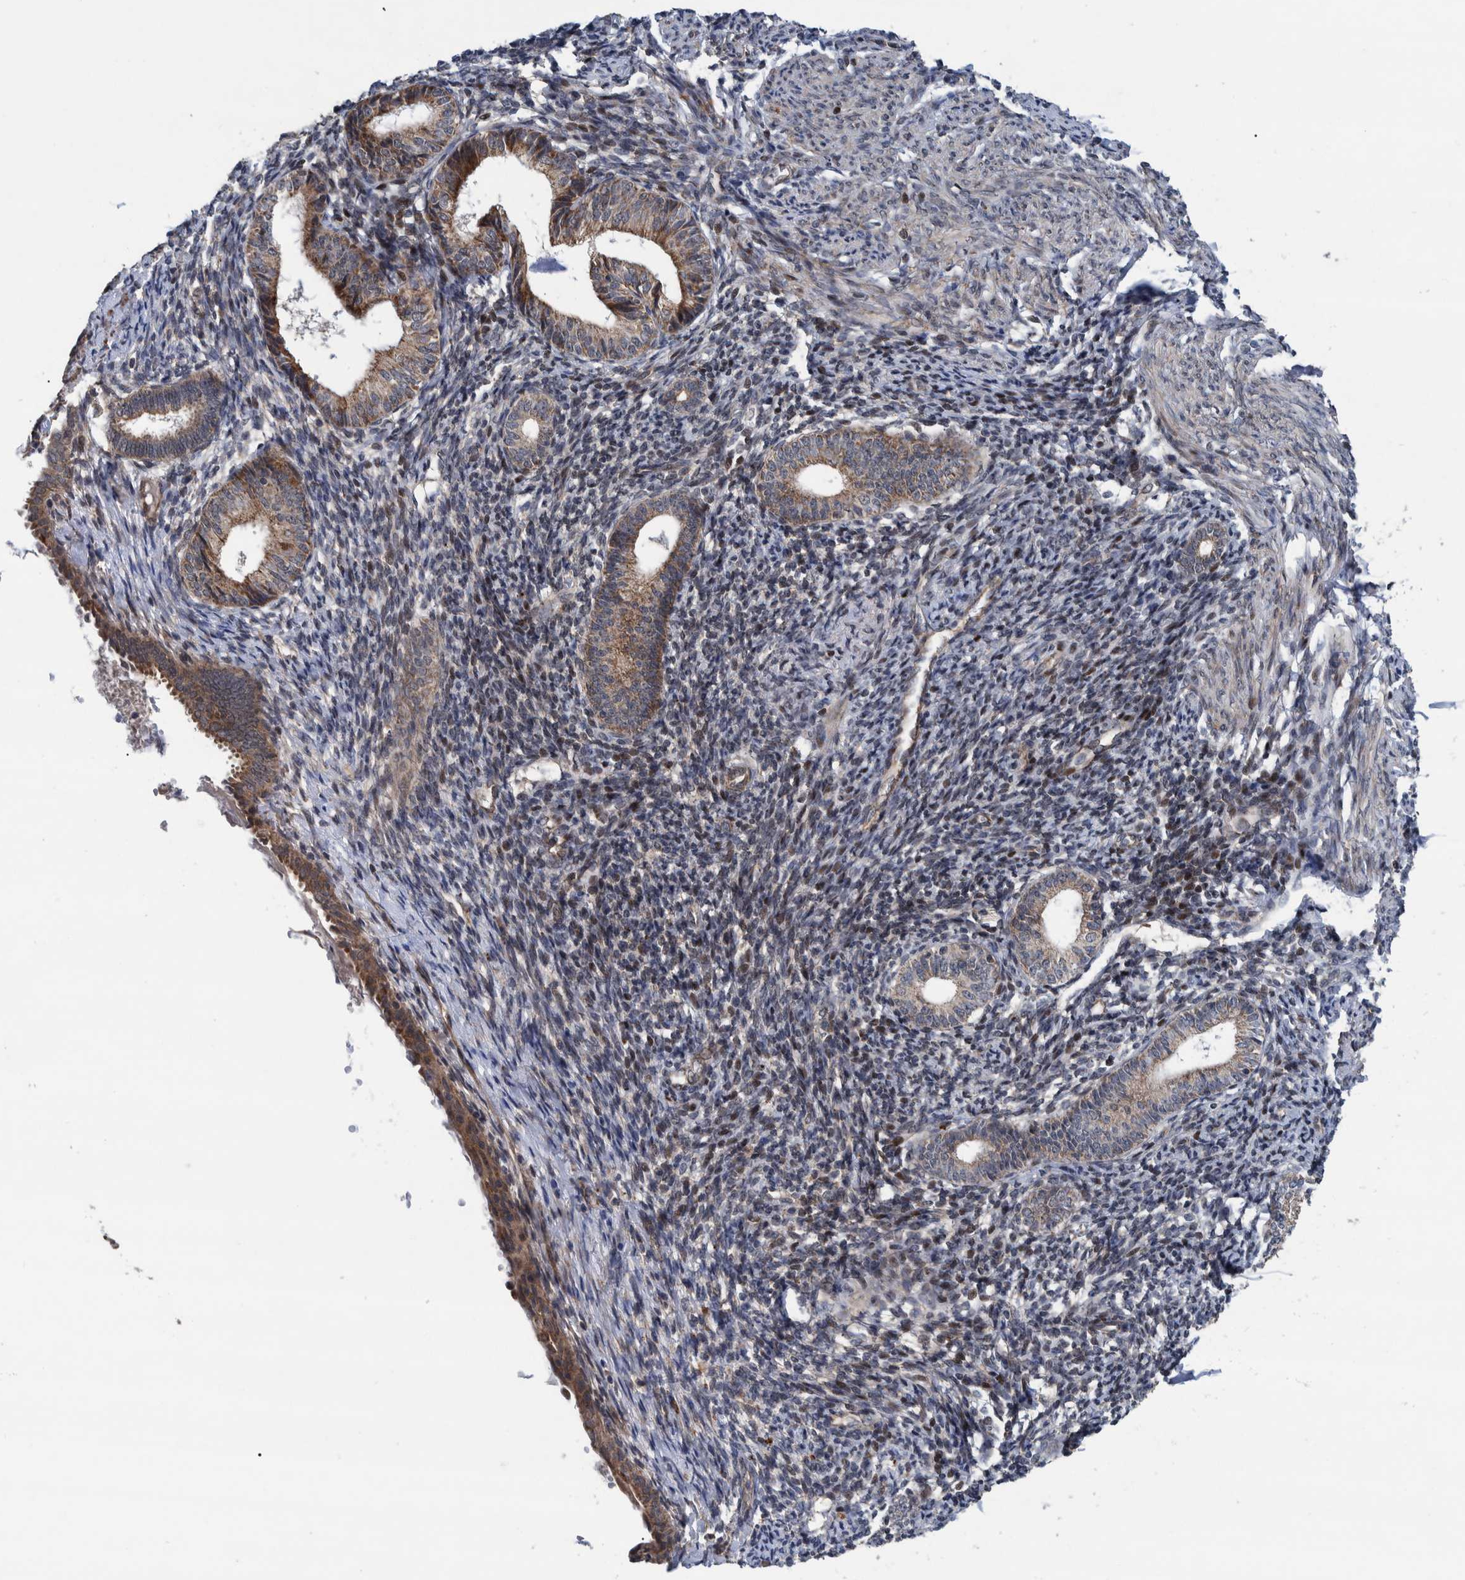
{"staining": {"intensity": "weak", "quantity": "<25%", "location": "cytoplasmic/membranous"}, "tissue": "endometrium", "cell_type": "Cells in endometrial stroma", "image_type": "normal", "snomed": [{"axis": "morphology", "description": "Normal tissue, NOS"}, {"axis": "morphology", "description": "Adenocarcinoma, NOS"}, {"axis": "topography", "description": "Endometrium"}], "caption": "Protein analysis of unremarkable endometrium displays no significant positivity in cells in endometrial stroma. (DAB immunohistochemistry (IHC), high magnification).", "gene": "MRPS7", "patient": {"sex": "female", "age": 57}}